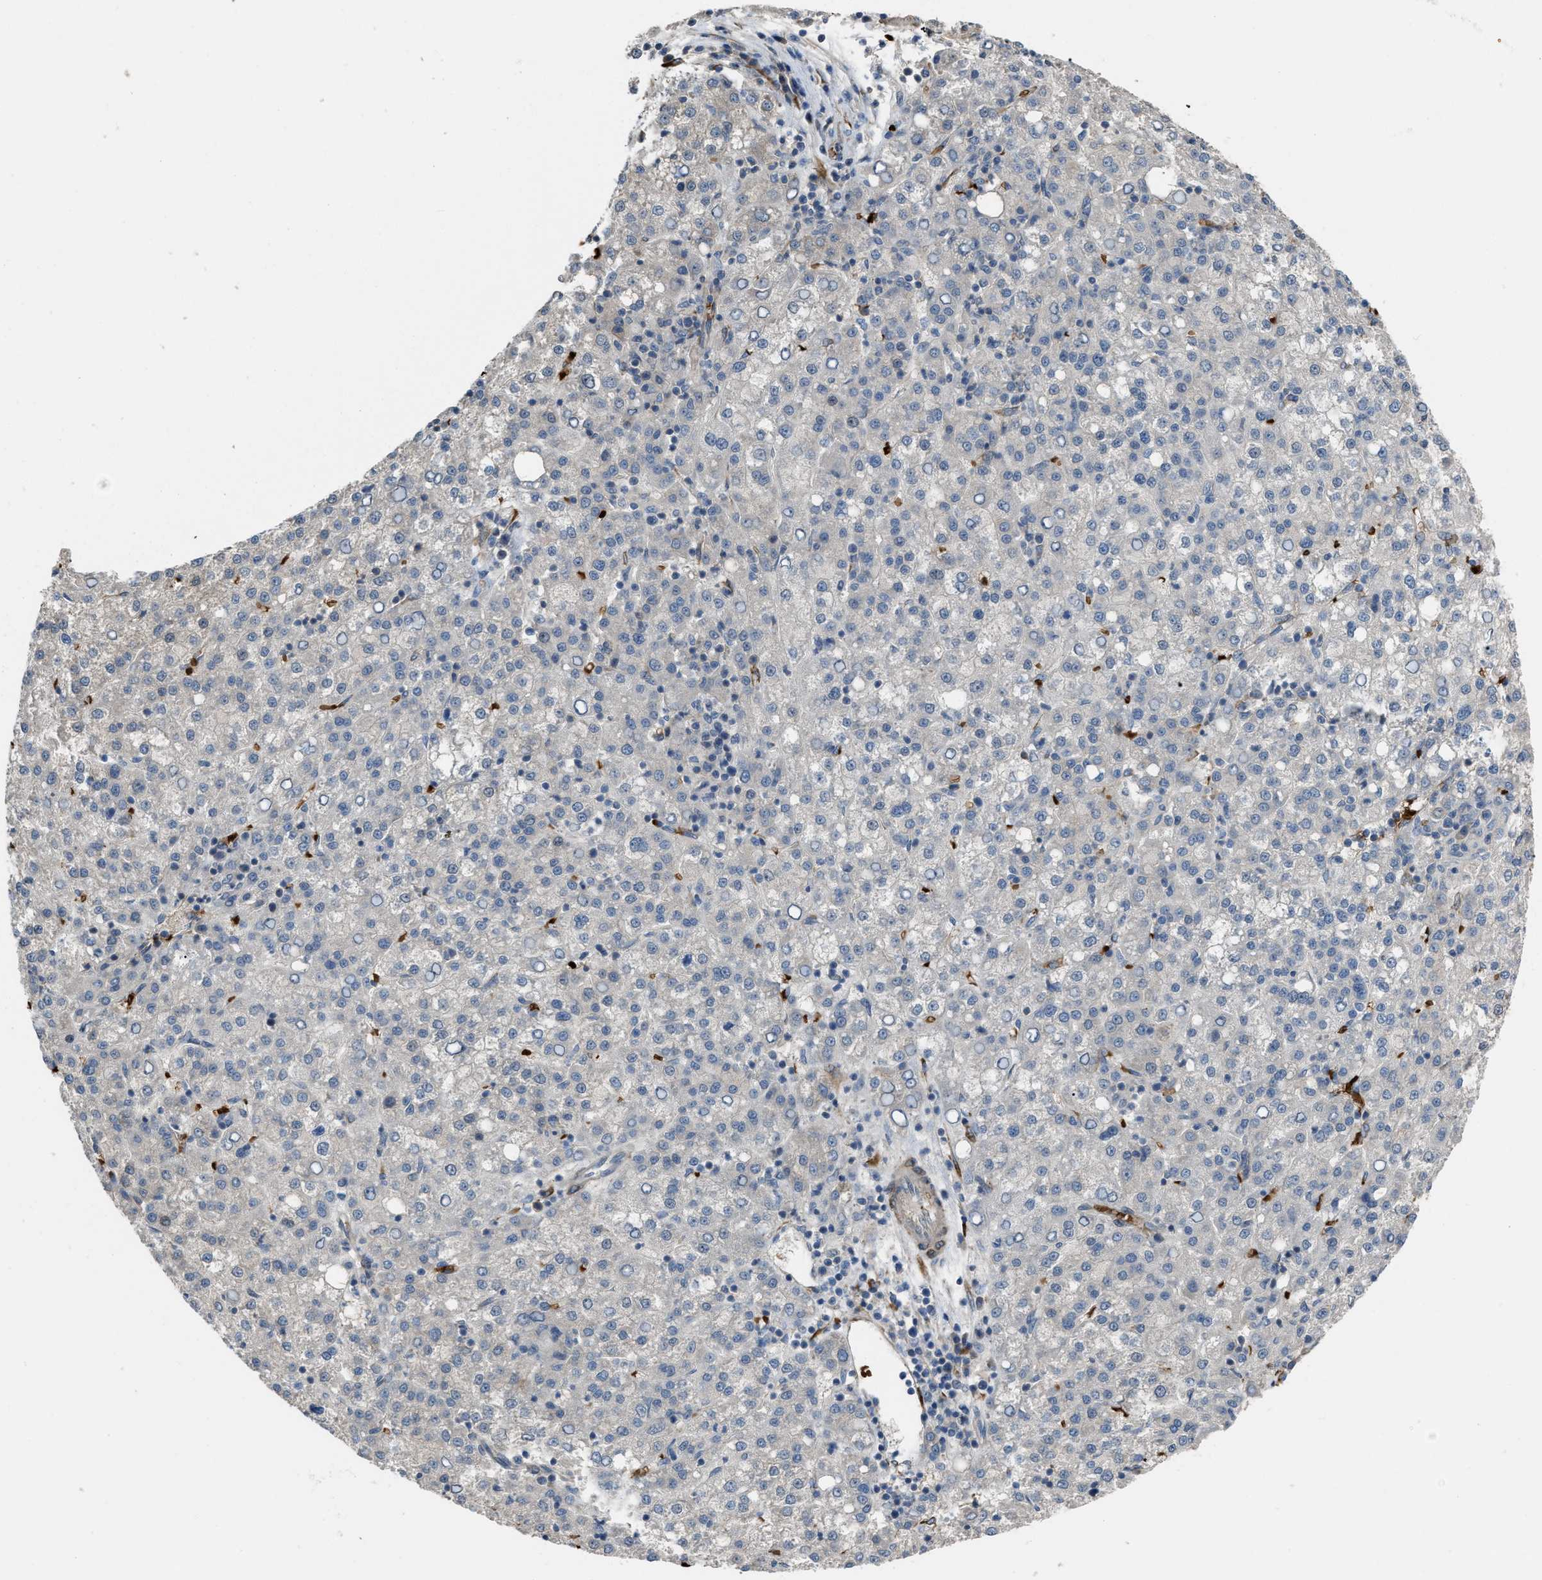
{"staining": {"intensity": "negative", "quantity": "none", "location": "none"}, "tissue": "liver cancer", "cell_type": "Tumor cells", "image_type": "cancer", "snomed": [{"axis": "morphology", "description": "Carcinoma, Hepatocellular, NOS"}, {"axis": "topography", "description": "Liver"}], "caption": "A photomicrograph of human liver hepatocellular carcinoma is negative for staining in tumor cells.", "gene": "SELENOM", "patient": {"sex": "female", "age": 58}}